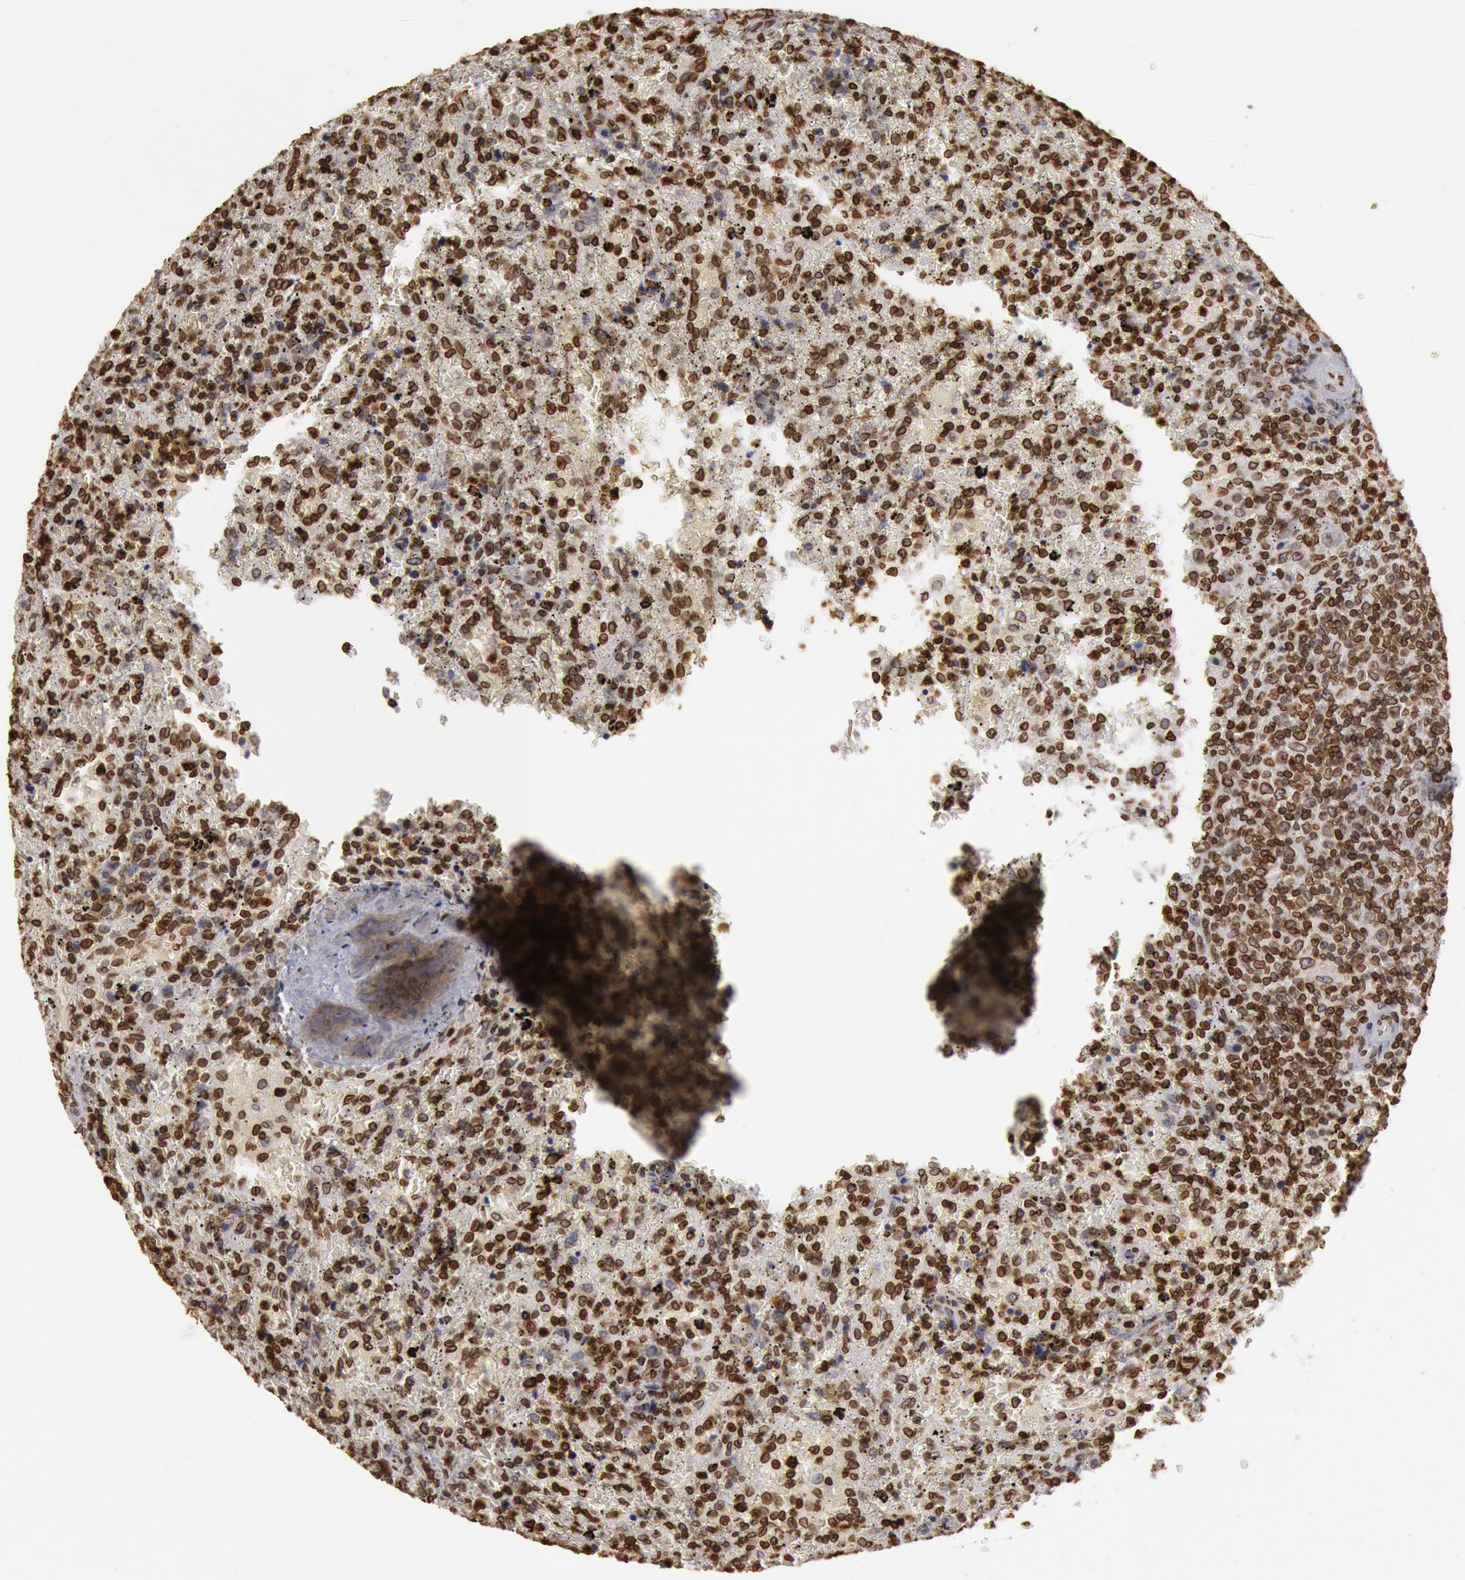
{"staining": {"intensity": "strong", "quantity": ">75%", "location": "cytoplasmic/membranous,nuclear"}, "tissue": "lymphoma", "cell_type": "Tumor cells", "image_type": "cancer", "snomed": [{"axis": "morphology", "description": "Malignant lymphoma, non-Hodgkin's type, High grade"}, {"axis": "topography", "description": "Spleen"}, {"axis": "topography", "description": "Lymph node"}], "caption": "An immunohistochemistry (IHC) micrograph of tumor tissue is shown. Protein staining in brown shows strong cytoplasmic/membranous and nuclear positivity in high-grade malignant lymphoma, non-Hodgkin's type within tumor cells.", "gene": "SUN2", "patient": {"sex": "female", "age": 70}}